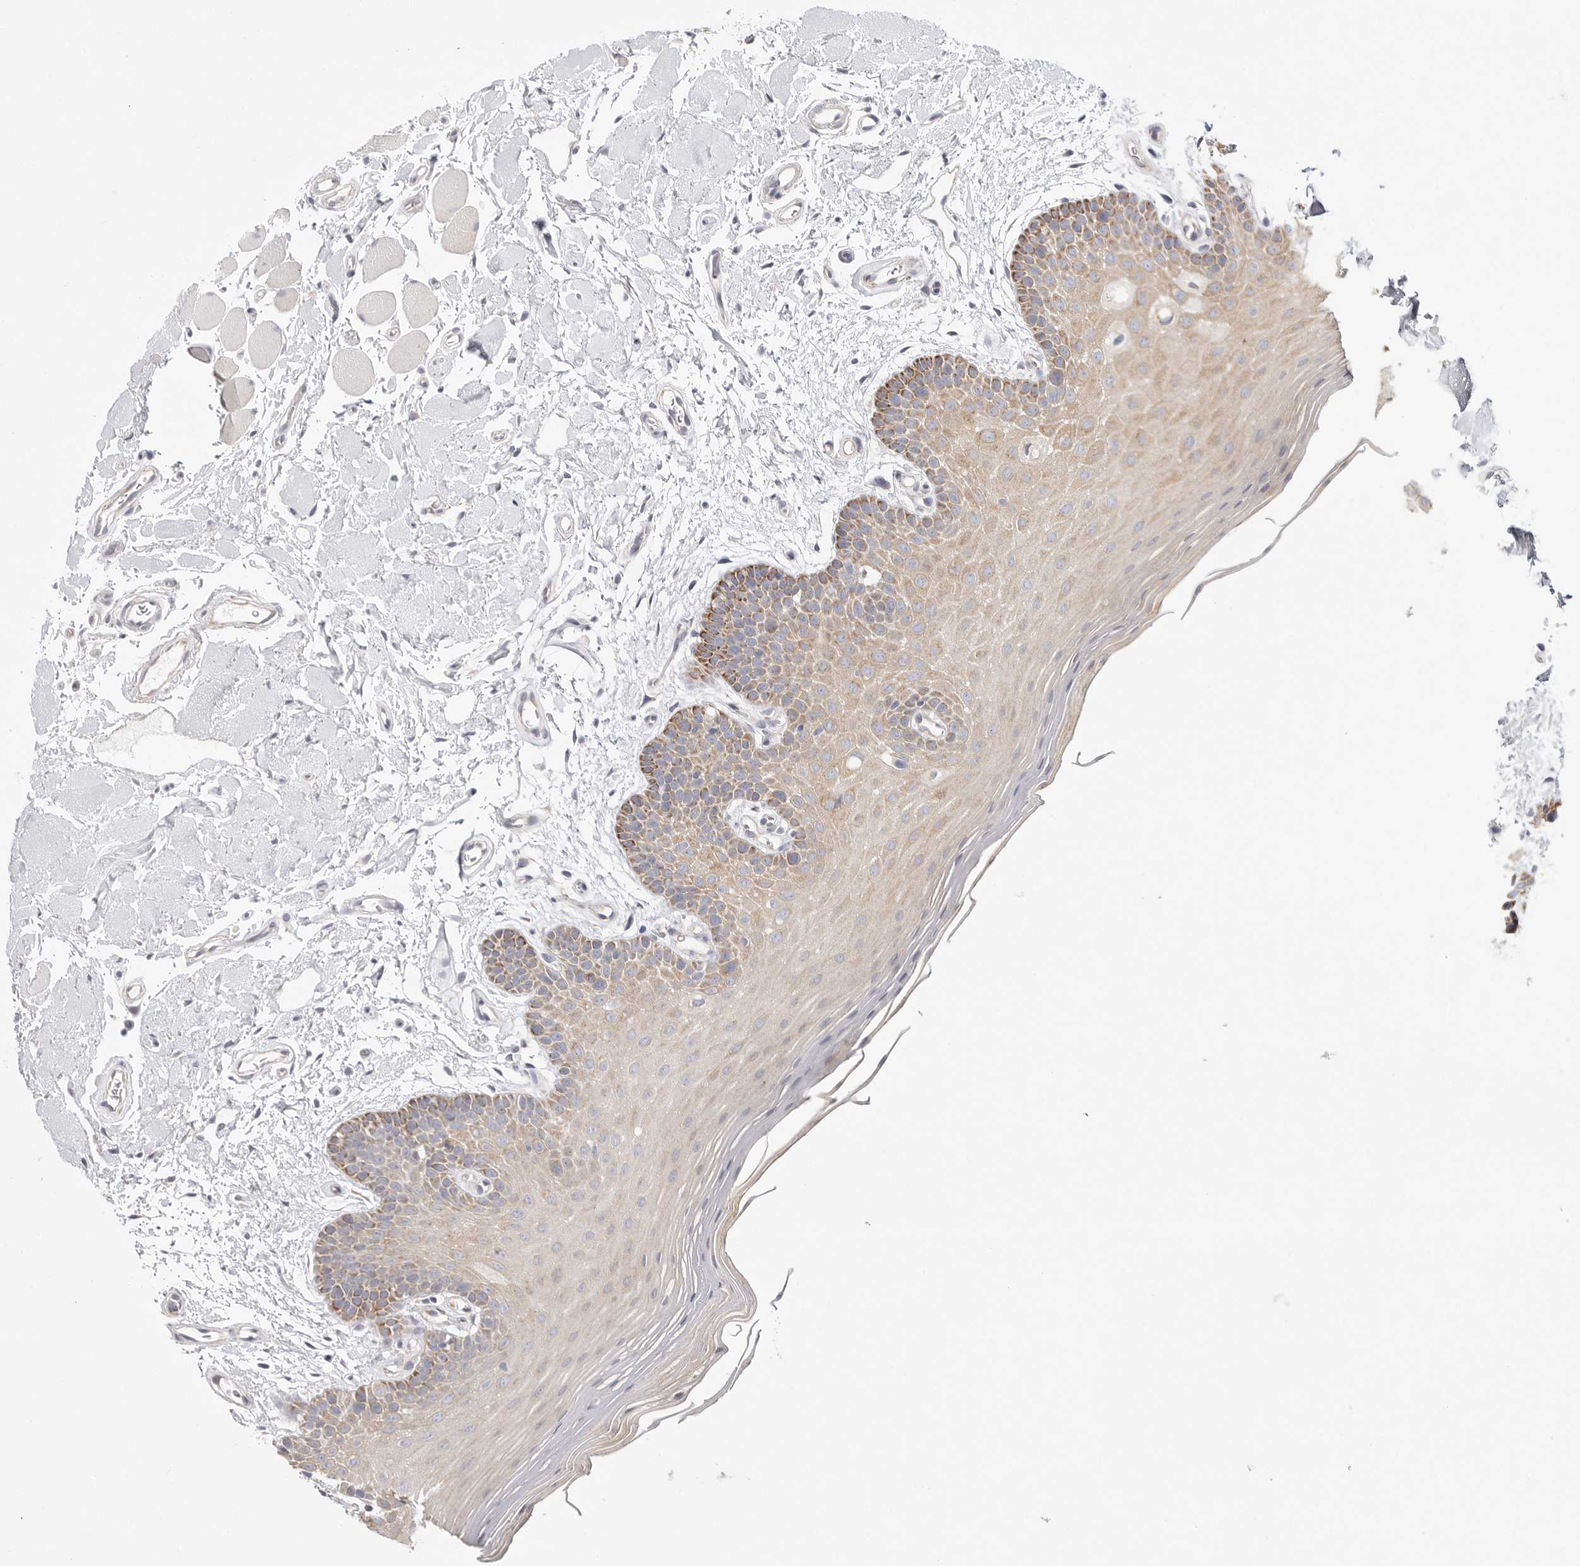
{"staining": {"intensity": "moderate", "quantity": "25%-75%", "location": "cytoplasmic/membranous"}, "tissue": "oral mucosa", "cell_type": "Squamous epithelial cells", "image_type": "normal", "snomed": [{"axis": "morphology", "description": "Normal tissue, NOS"}, {"axis": "topography", "description": "Oral tissue"}], "caption": "Oral mucosa stained with DAB immunohistochemistry (IHC) shows medium levels of moderate cytoplasmic/membranous staining in approximately 25%-75% of squamous epithelial cells. The staining is performed using DAB brown chromogen to label protein expression. The nuclei are counter-stained blue using hematoxylin.", "gene": "ELP3", "patient": {"sex": "male", "age": 62}}